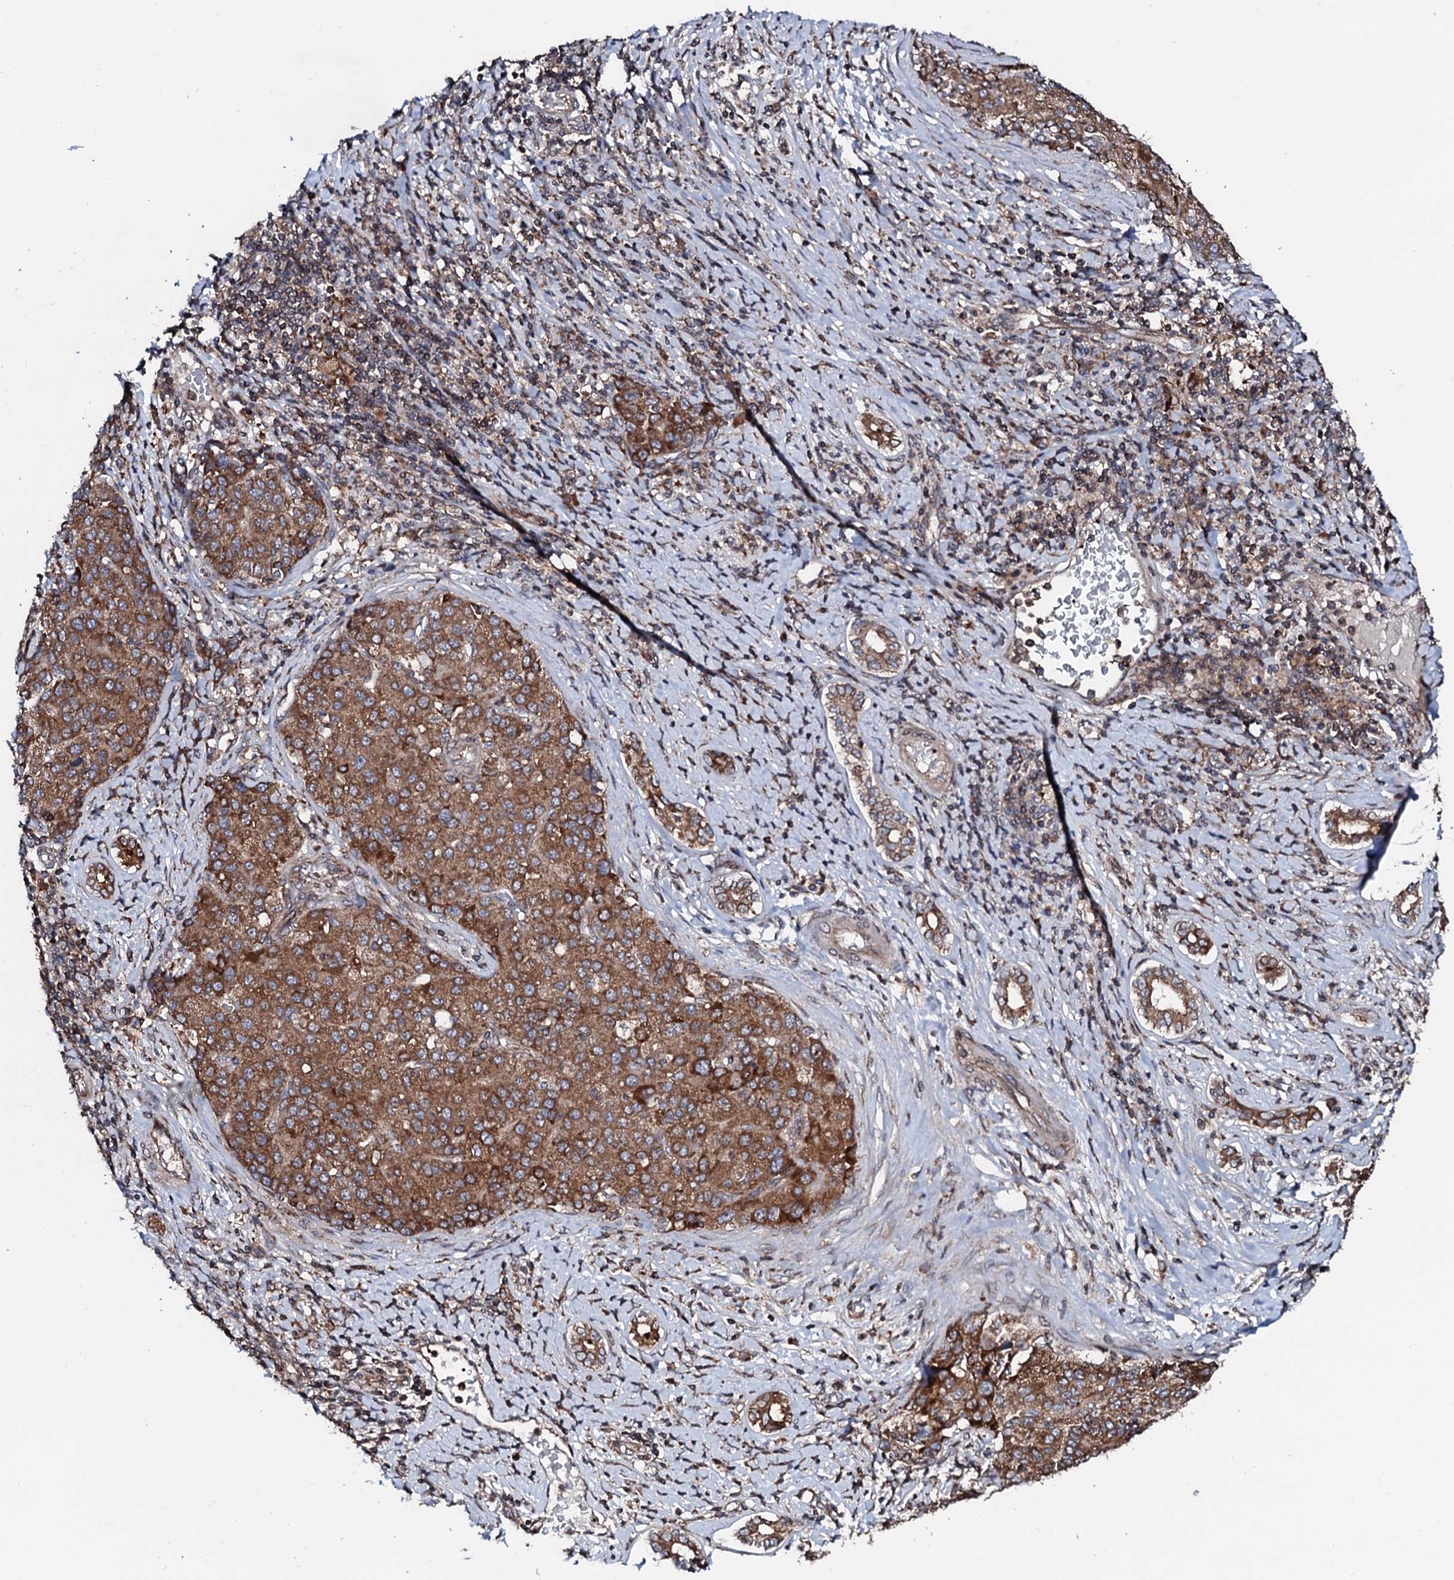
{"staining": {"intensity": "moderate", "quantity": ">75%", "location": "cytoplasmic/membranous"}, "tissue": "liver cancer", "cell_type": "Tumor cells", "image_type": "cancer", "snomed": [{"axis": "morphology", "description": "Carcinoma, Hepatocellular, NOS"}, {"axis": "topography", "description": "Liver"}], "caption": "The image shows immunohistochemical staining of liver hepatocellular carcinoma. There is moderate cytoplasmic/membranous expression is appreciated in about >75% of tumor cells.", "gene": "SDHAF2", "patient": {"sex": "male", "age": 65}}